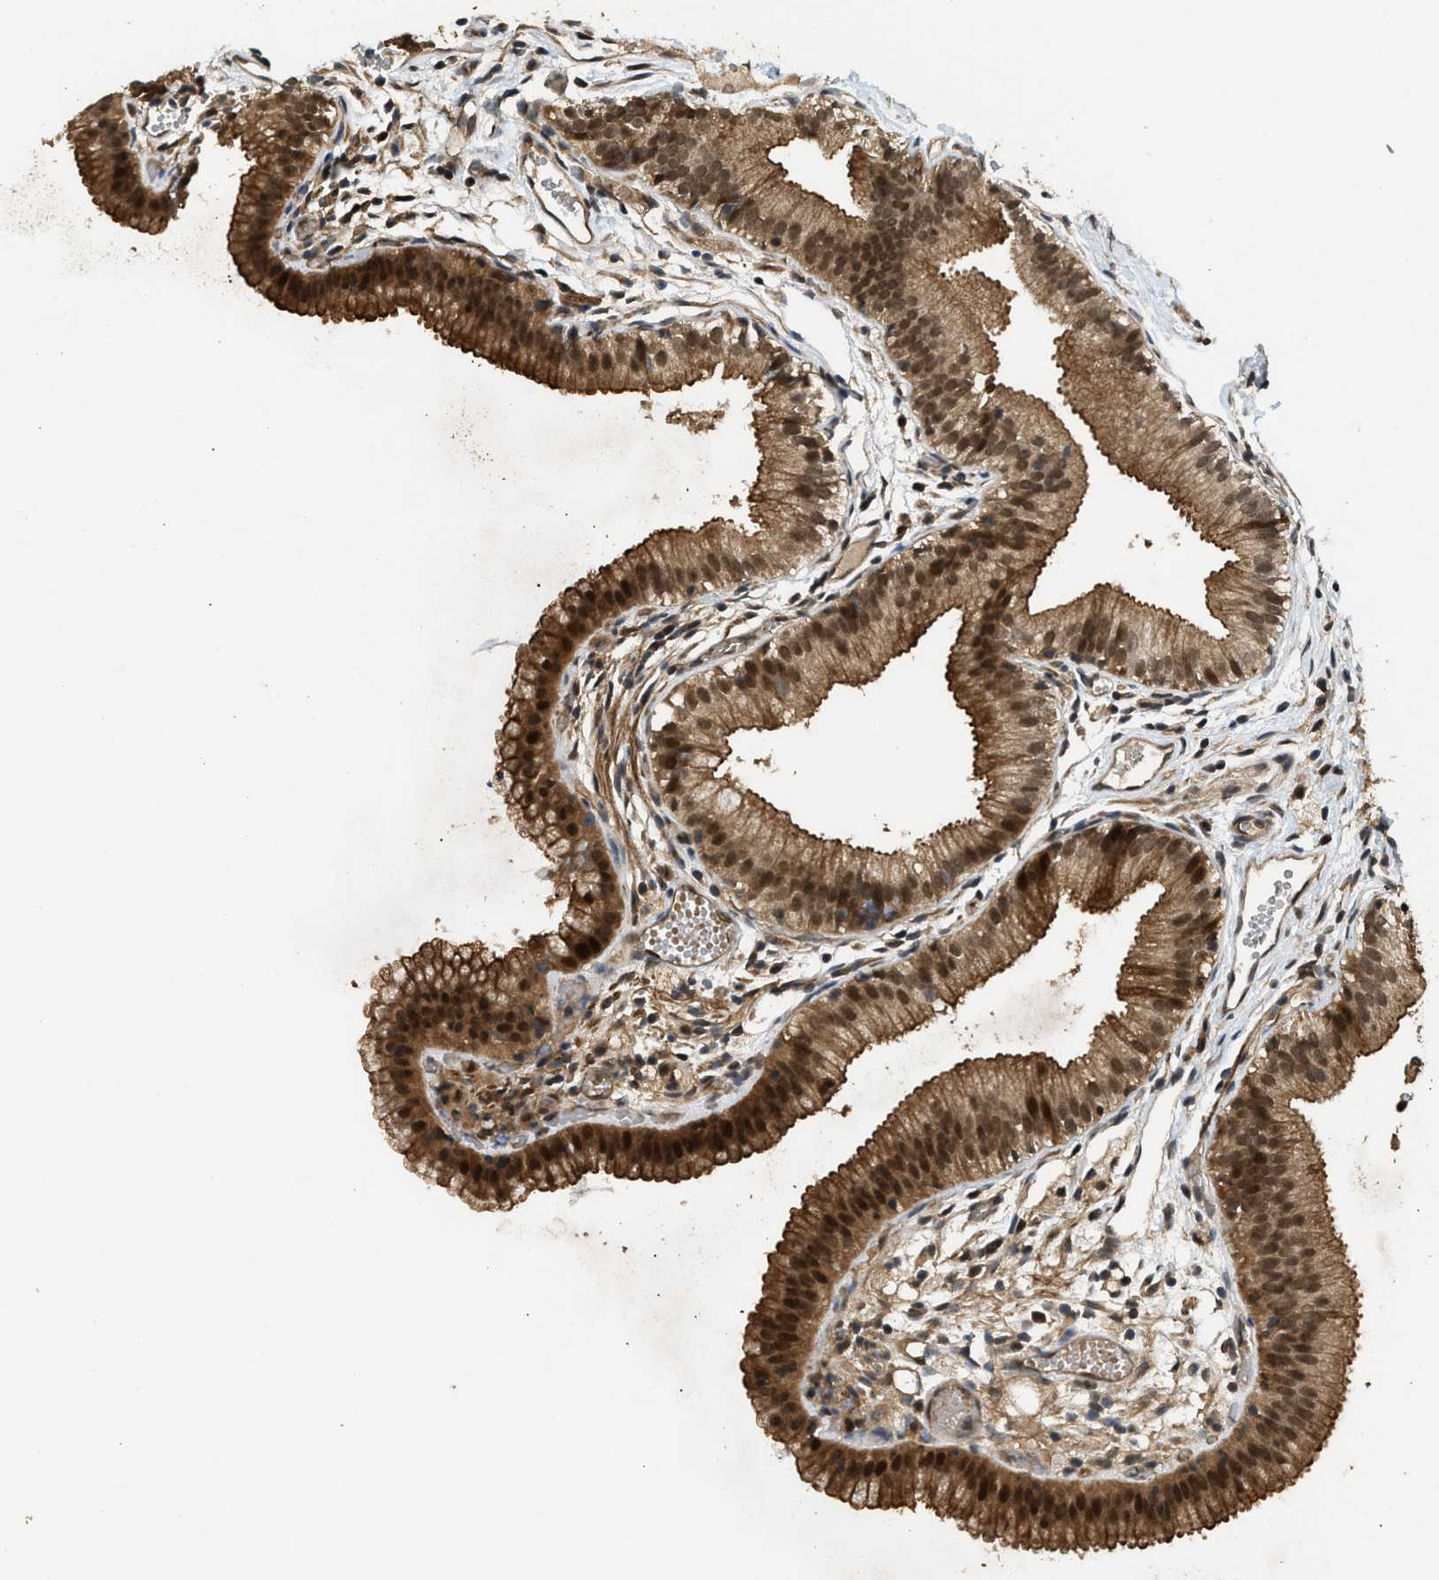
{"staining": {"intensity": "strong", "quantity": ">75%", "location": "cytoplasmic/membranous,nuclear"}, "tissue": "gallbladder", "cell_type": "Glandular cells", "image_type": "normal", "snomed": [{"axis": "morphology", "description": "Normal tissue, NOS"}, {"axis": "topography", "description": "Gallbladder"}], "caption": "Immunohistochemistry (IHC) micrograph of unremarkable gallbladder: gallbladder stained using immunohistochemistry (IHC) demonstrates high levels of strong protein expression localized specifically in the cytoplasmic/membranous,nuclear of glandular cells, appearing as a cytoplasmic/membranous,nuclear brown color.", "gene": "GET1", "patient": {"sex": "female", "age": 26}}